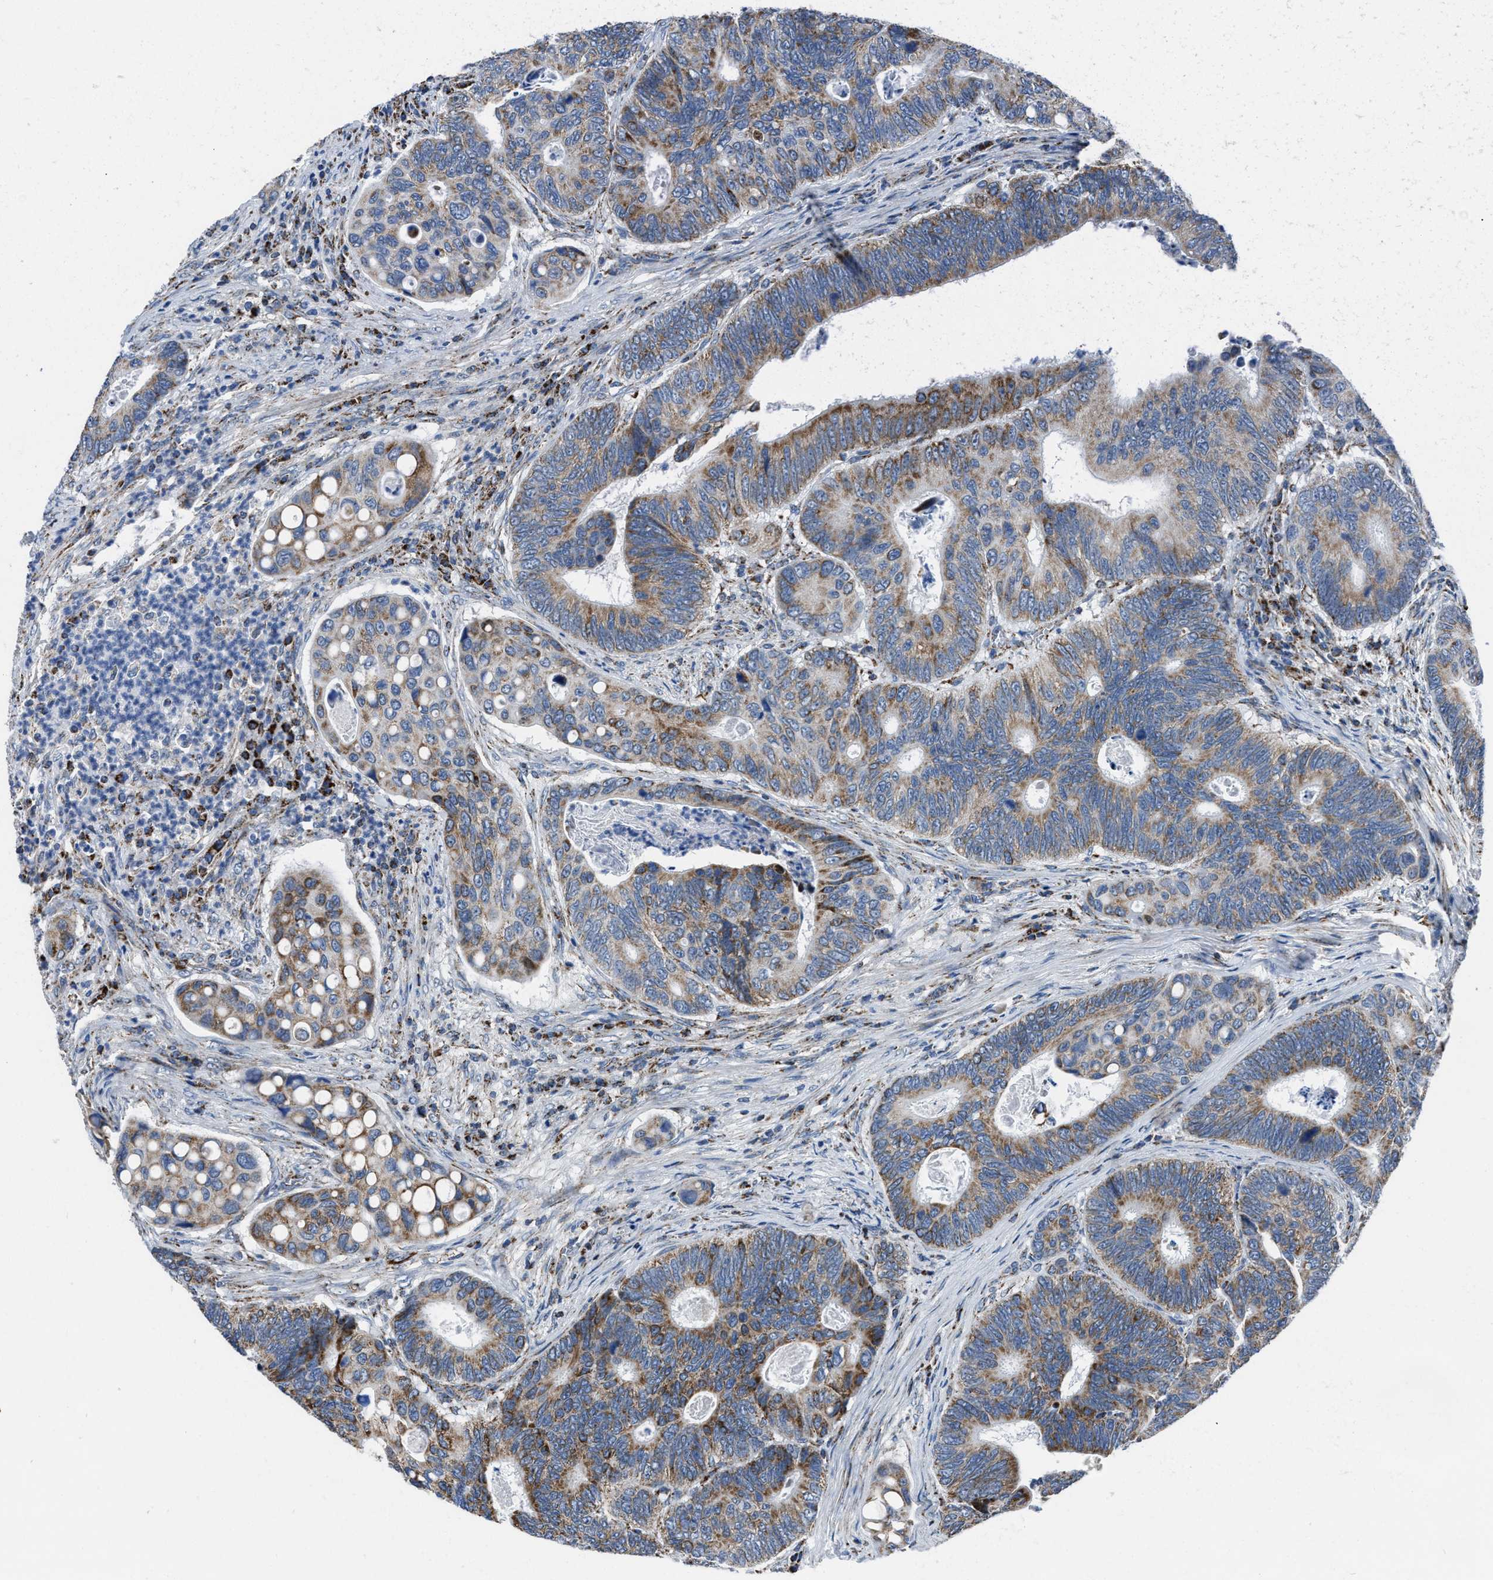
{"staining": {"intensity": "moderate", "quantity": ">75%", "location": "cytoplasmic/membranous"}, "tissue": "colorectal cancer", "cell_type": "Tumor cells", "image_type": "cancer", "snomed": [{"axis": "morphology", "description": "Inflammation, NOS"}, {"axis": "morphology", "description": "Adenocarcinoma, NOS"}, {"axis": "topography", "description": "Colon"}], "caption": "Protein staining displays moderate cytoplasmic/membranous expression in approximately >75% of tumor cells in colorectal cancer. Immunohistochemistry stains the protein in brown and the nuclei are stained blue.", "gene": "NSD3", "patient": {"sex": "male", "age": 72}}